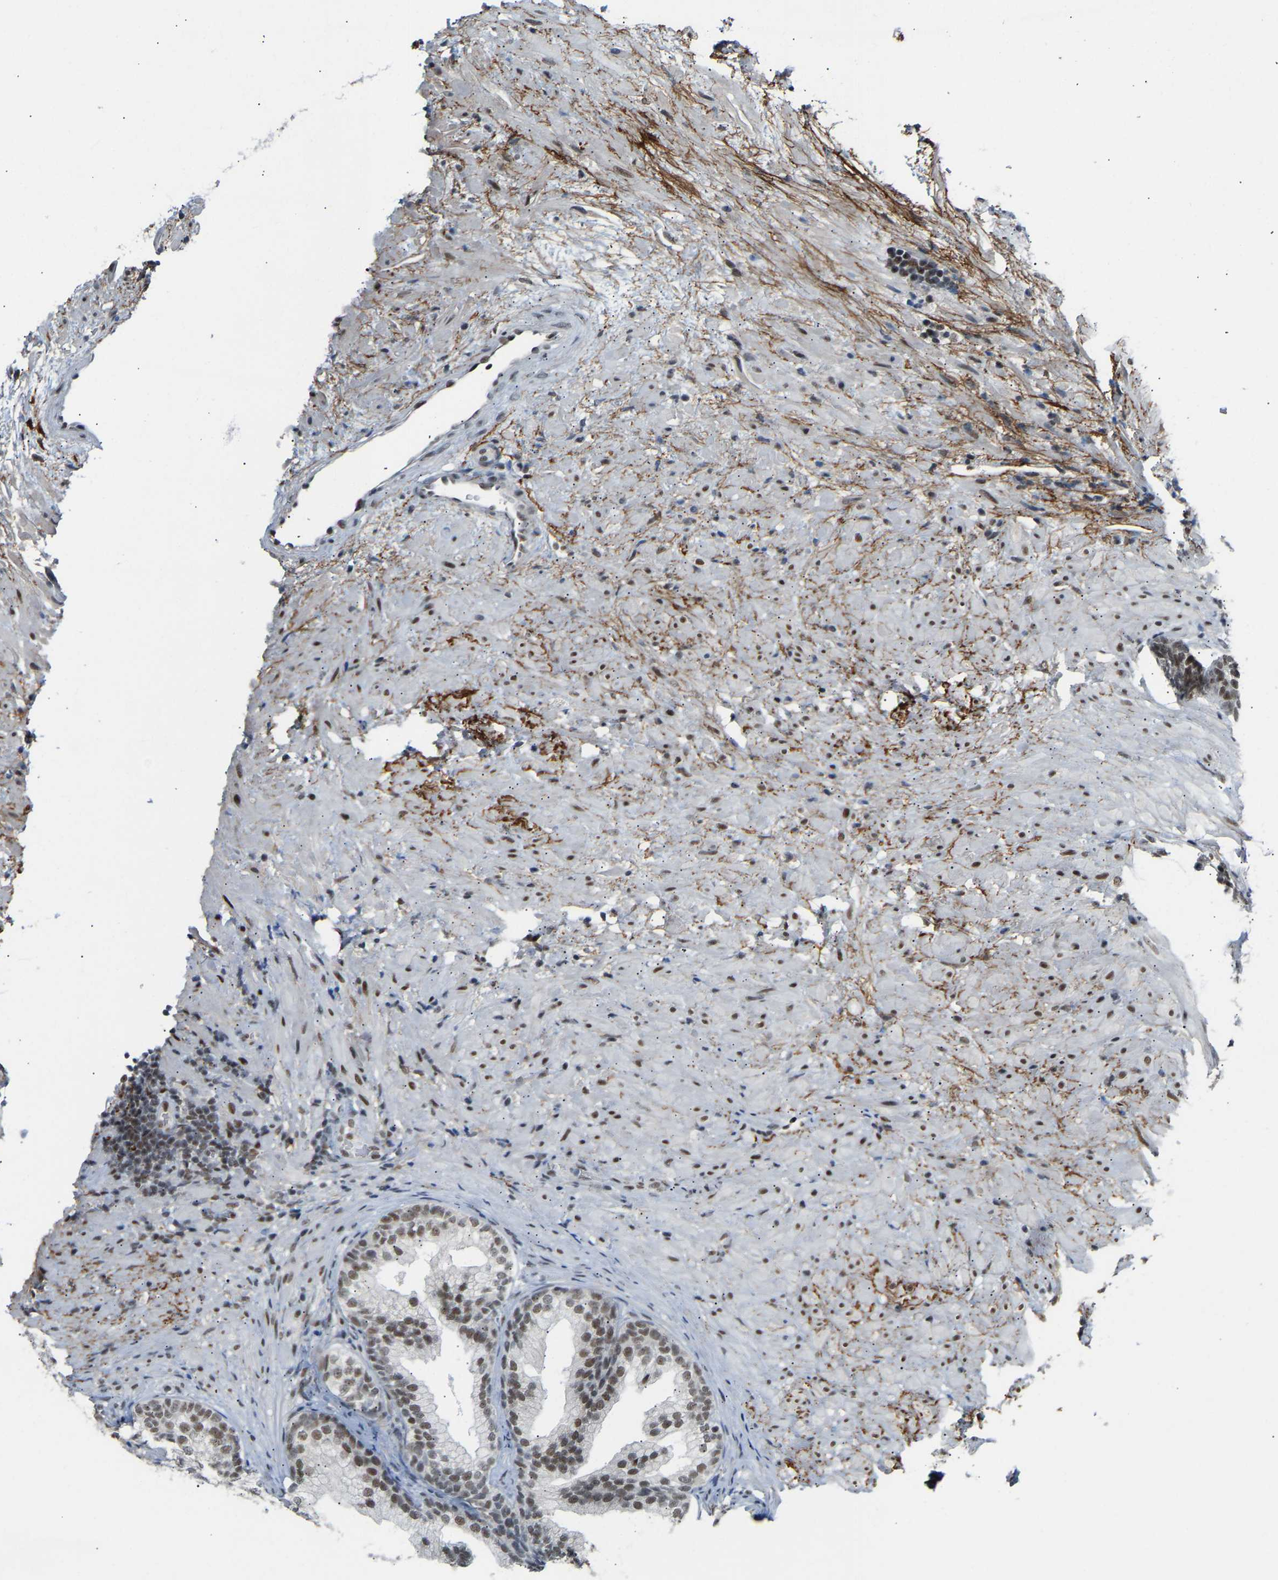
{"staining": {"intensity": "weak", "quantity": "25%-75%", "location": "nuclear"}, "tissue": "prostate", "cell_type": "Glandular cells", "image_type": "normal", "snomed": [{"axis": "morphology", "description": "Normal tissue, NOS"}, {"axis": "topography", "description": "Prostate"}], "caption": "Protein staining shows weak nuclear positivity in about 25%-75% of glandular cells in unremarkable prostate.", "gene": "RBM15", "patient": {"sex": "male", "age": 76}}